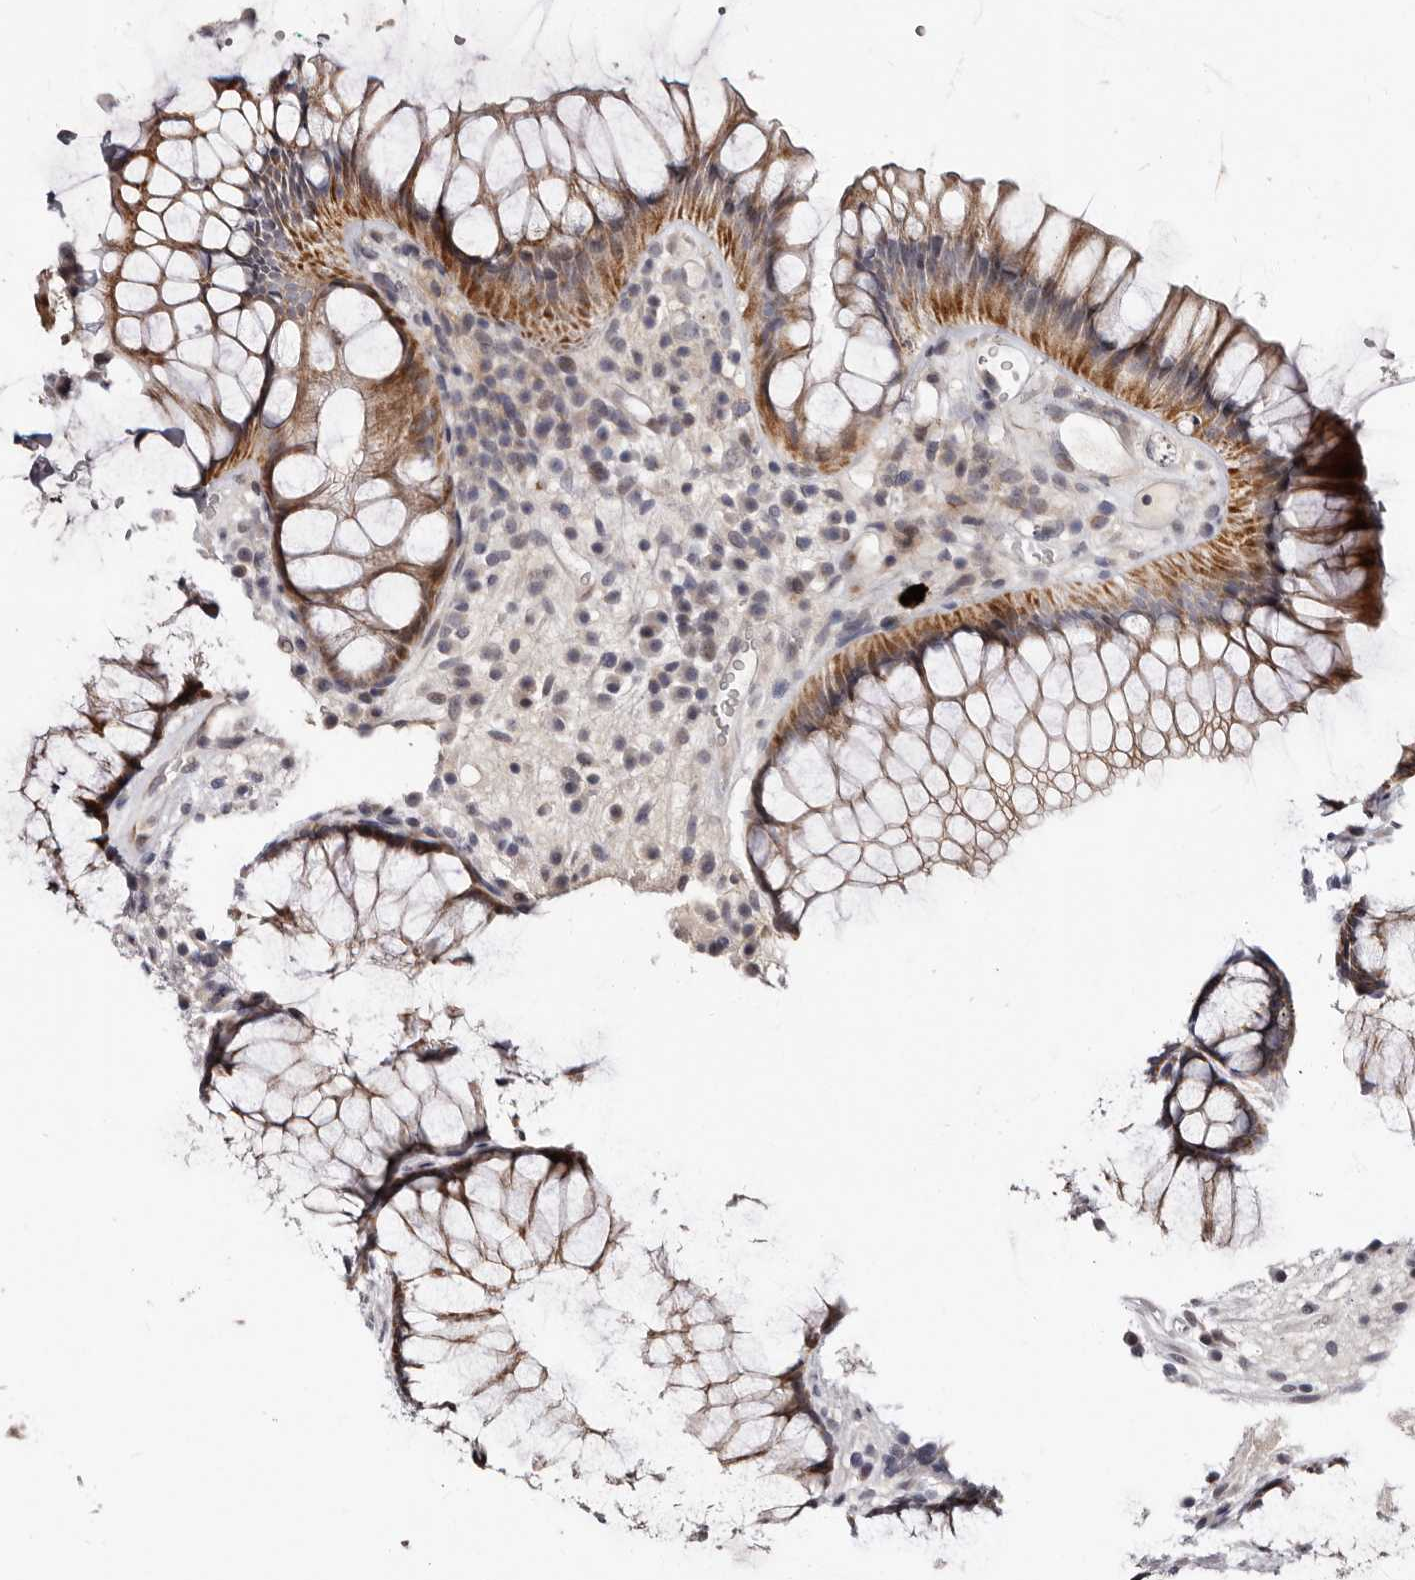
{"staining": {"intensity": "moderate", "quantity": ">75%", "location": "cytoplasmic/membranous"}, "tissue": "rectum", "cell_type": "Glandular cells", "image_type": "normal", "snomed": [{"axis": "morphology", "description": "Normal tissue, NOS"}, {"axis": "topography", "description": "Rectum"}], "caption": "Protein staining of unremarkable rectum demonstrates moderate cytoplasmic/membranous staining in about >75% of glandular cells. The staining was performed using DAB, with brown indicating positive protein expression. Nuclei are stained blue with hematoxylin.", "gene": "PHF20L1", "patient": {"sex": "male", "age": 51}}